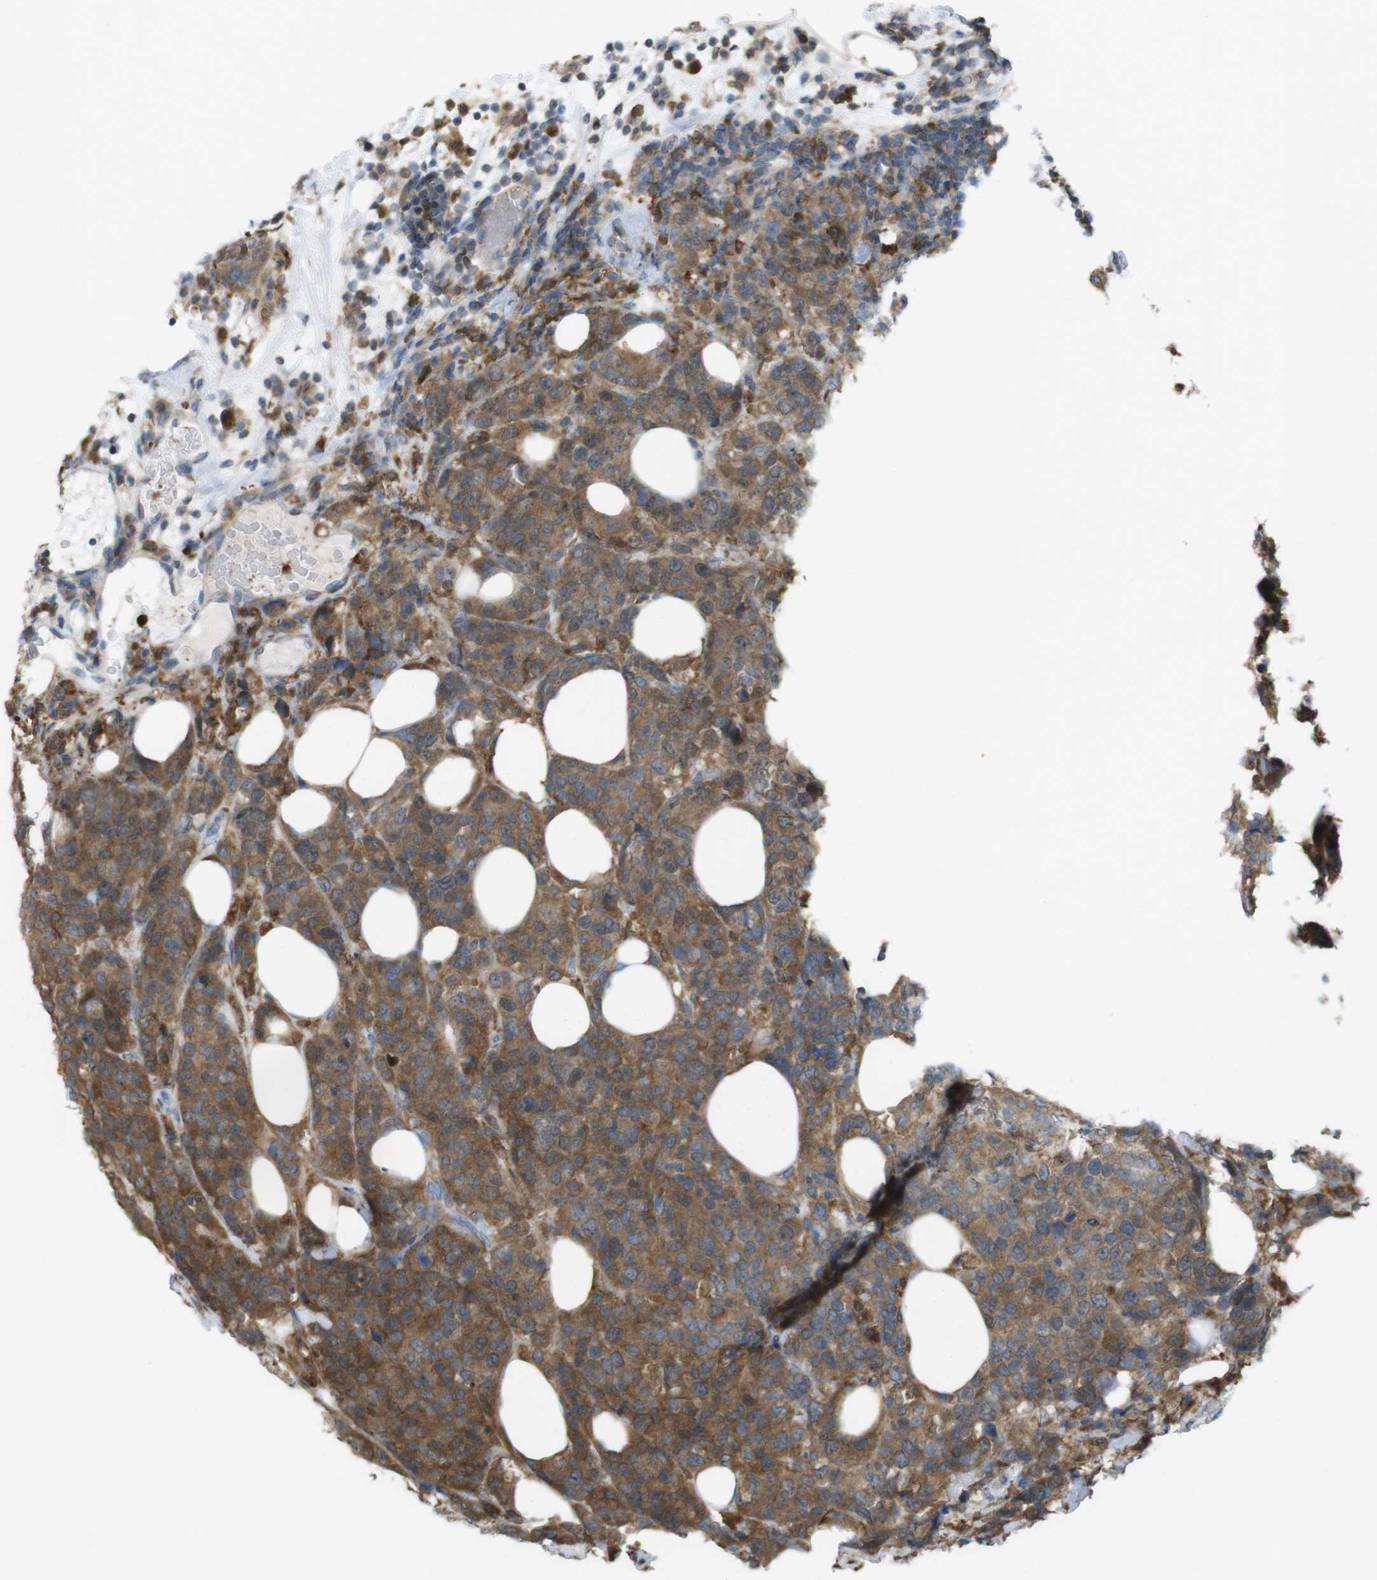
{"staining": {"intensity": "moderate", "quantity": ">75%", "location": "cytoplasmic/membranous"}, "tissue": "breast cancer", "cell_type": "Tumor cells", "image_type": "cancer", "snomed": [{"axis": "morphology", "description": "Lobular carcinoma"}, {"axis": "topography", "description": "Breast"}], "caption": "Immunohistochemistry micrograph of breast cancer (lobular carcinoma) stained for a protein (brown), which exhibits medium levels of moderate cytoplasmic/membranous expression in approximately >75% of tumor cells.", "gene": "PRKCD", "patient": {"sex": "female", "age": 59}}